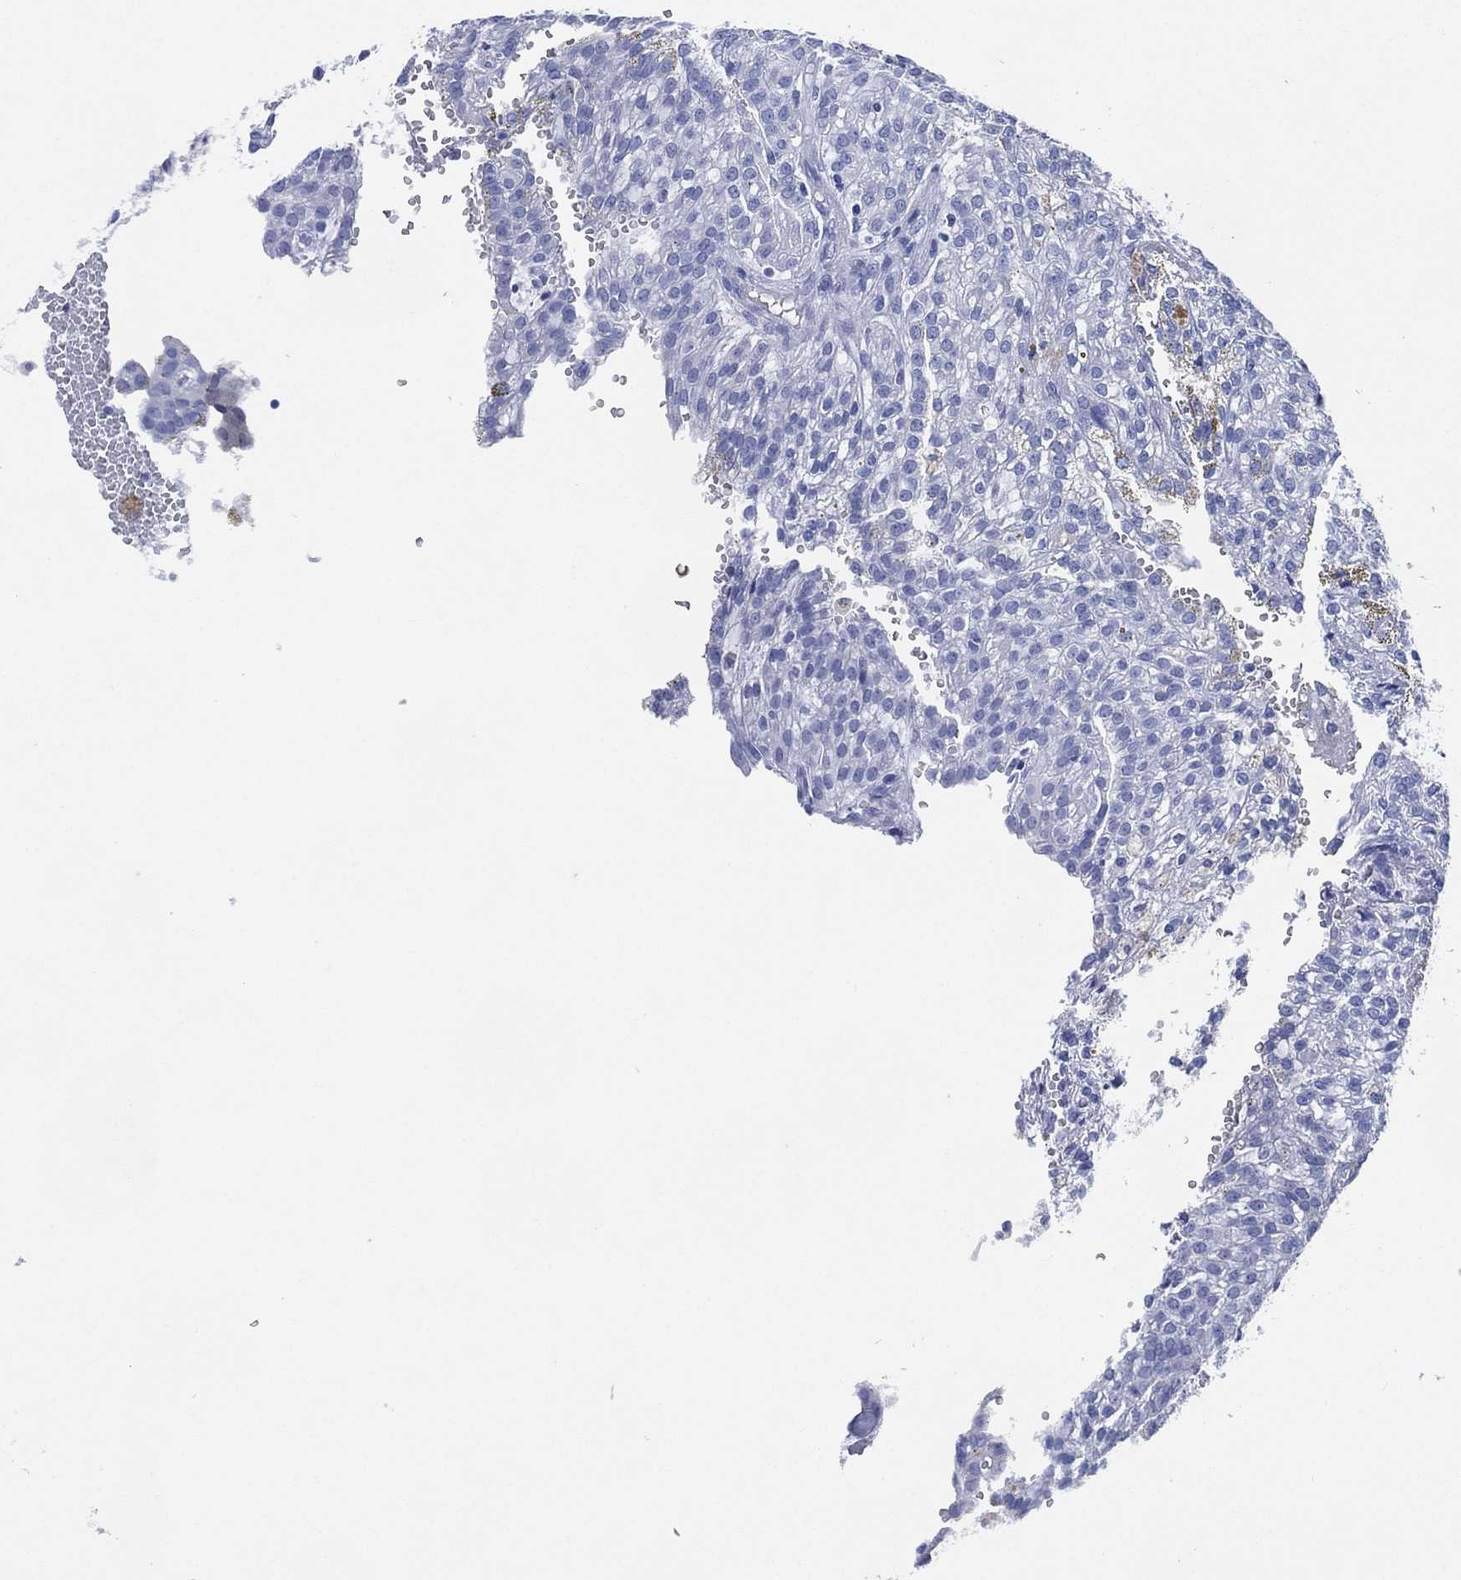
{"staining": {"intensity": "negative", "quantity": "none", "location": "none"}, "tissue": "renal cancer", "cell_type": "Tumor cells", "image_type": "cancer", "snomed": [{"axis": "morphology", "description": "Adenocarcinoma, NOS"}, {"axis": "topography", "description": "Kidney"}], "caption": "An IHC image of renal adenocarcinoma is shown. There is no staining in tumor cells of renal adenocarcinoma. Nuclei are stained in blue.", "gene": "SIGLECL1", "patient": {"sex": "male", "age": 63}}